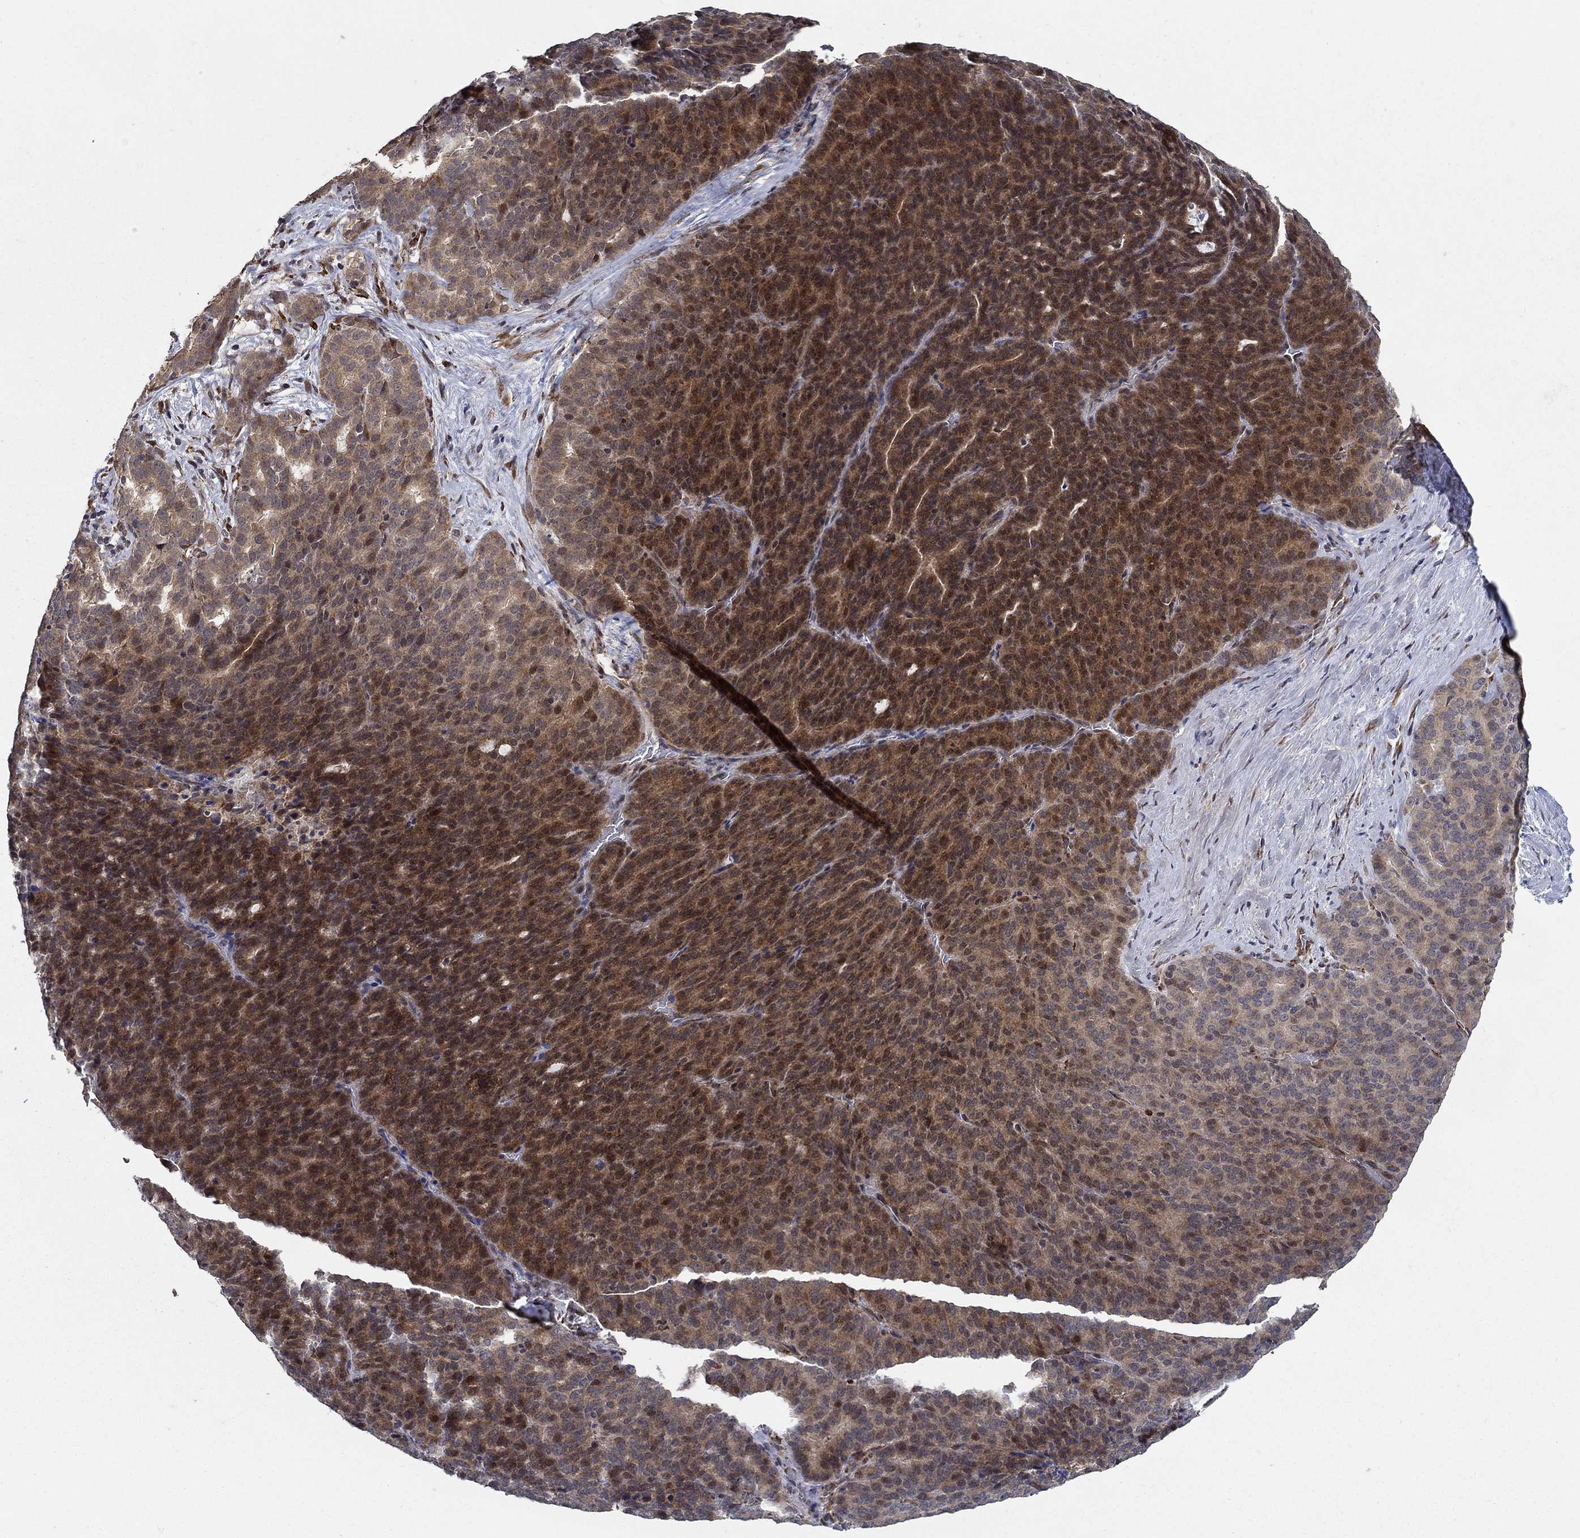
{"staining": {"intensity": "strong", "quantity": "25%-75%", "location": "cytoplasmic/membranous,nuclear"}, "tissue": "liver cancer", "cell_type": "Tumor cells", "image_type": "cancer", "snomed": [{"axis": "morphology", "description": "Cholangiocarcinoma"}, {"axis": "topography", "description": "Liver"}], "caption": "Liver cholangiocarcinoma was stained to show a protein in brown. There is high levels of strong cytoplasmic/membranous and nuclear staining in approximately 25%-75% of tumor cells. The staining was performed using DAB, with brown indicating positive protein expression. Nuclei are stained blue with hematoxylin.", "gene": "ZNF594", "patient": {"sex": "female", "age": 47}}